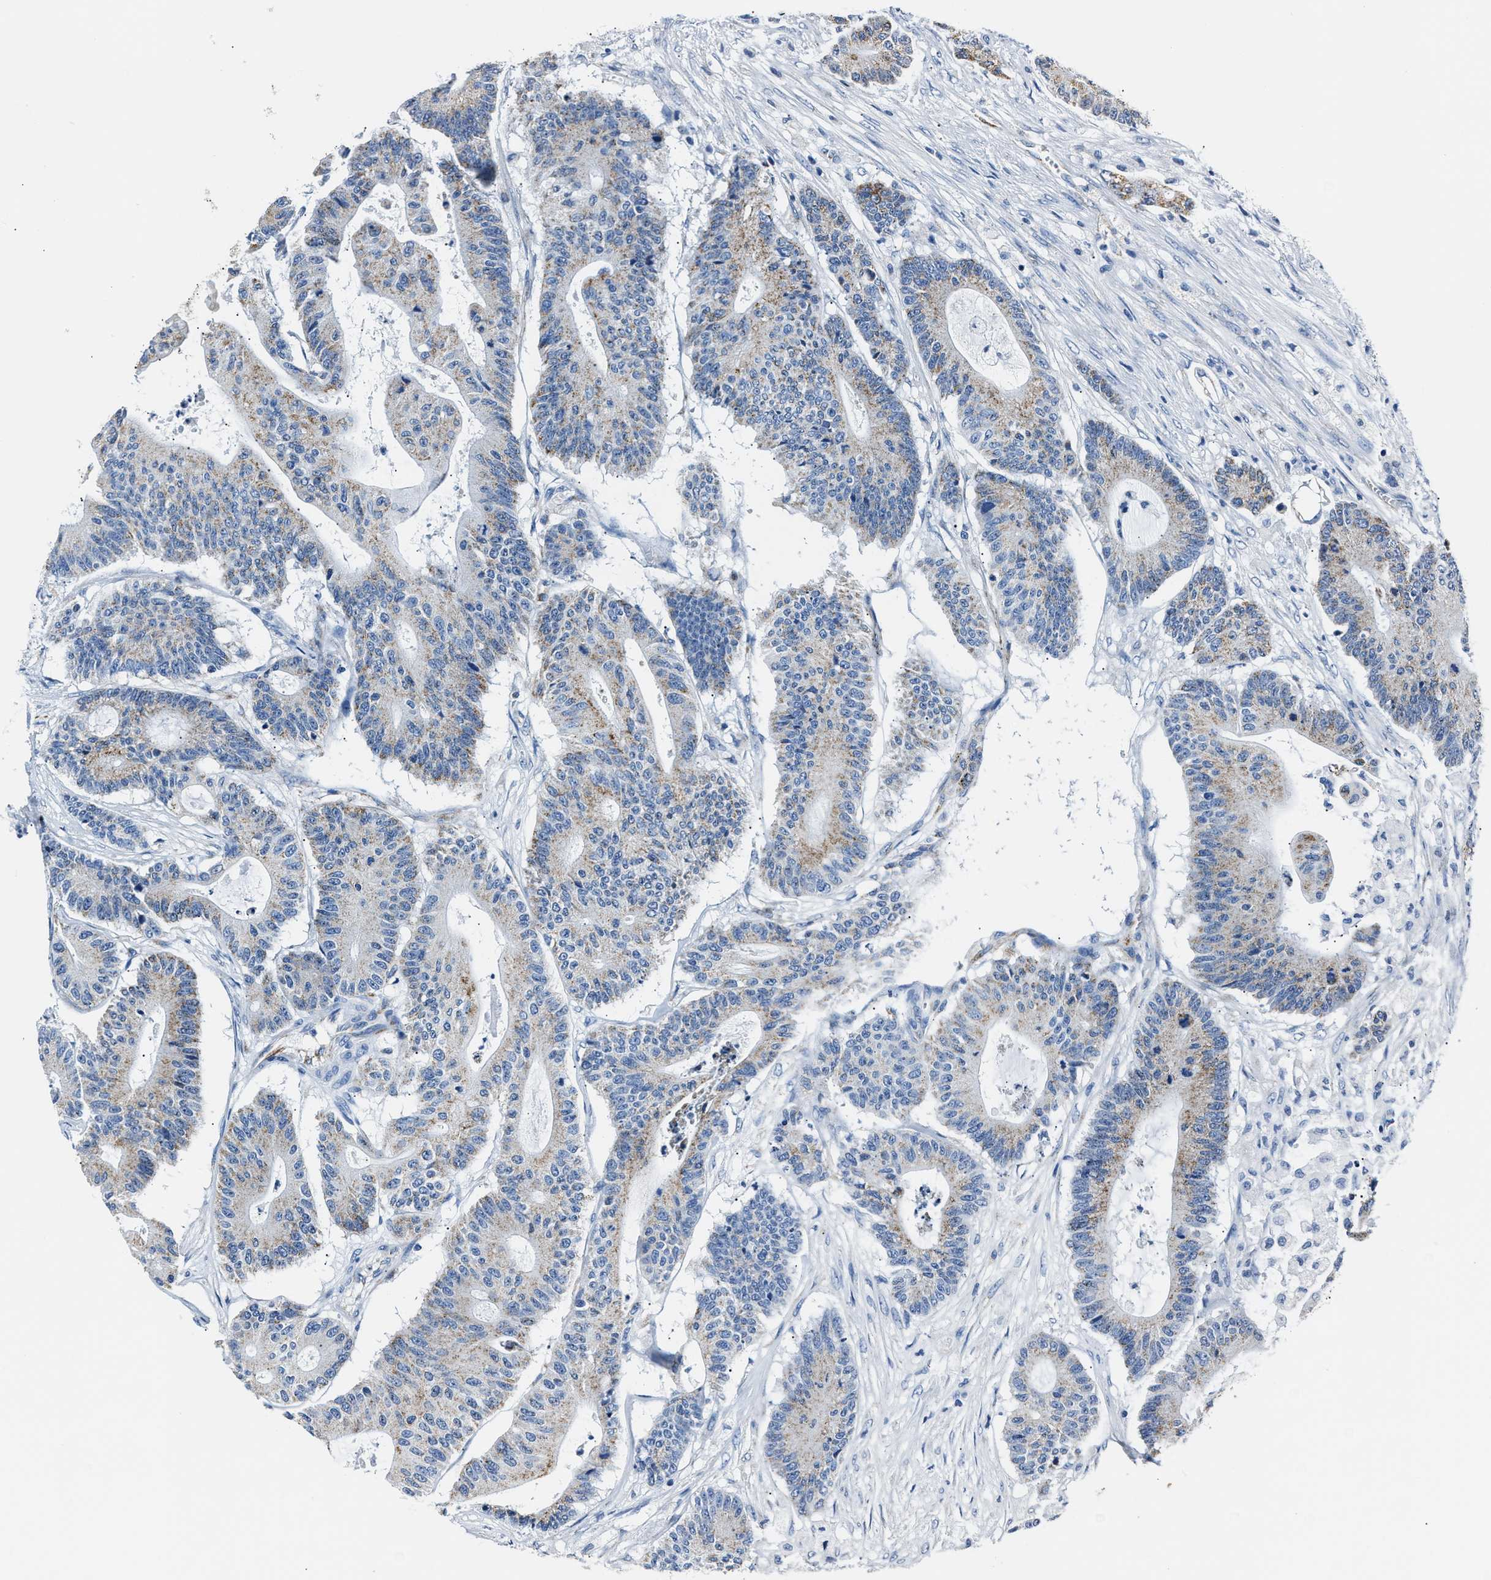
{"staining": {"intensity": "weak", "quantity": ">75%", "location": "cytoplasmic/membranous"}, "tissue": "colorectal cancer", "cell_type": "Tumor cells", "image_type": "cancer", "snomed": [{"axis": "morphology", "description": "Adenocarcinoma, NOS"}, {"axis": "topography", "description": "Colon"}], "caption": "A brown stain labels weak cytoplasmic/membranous positivity of a protein in colorectal adenocarcinoma tumor cells.", "gene": "AMACR", "patient": {"sex": "female", "age": 84}}